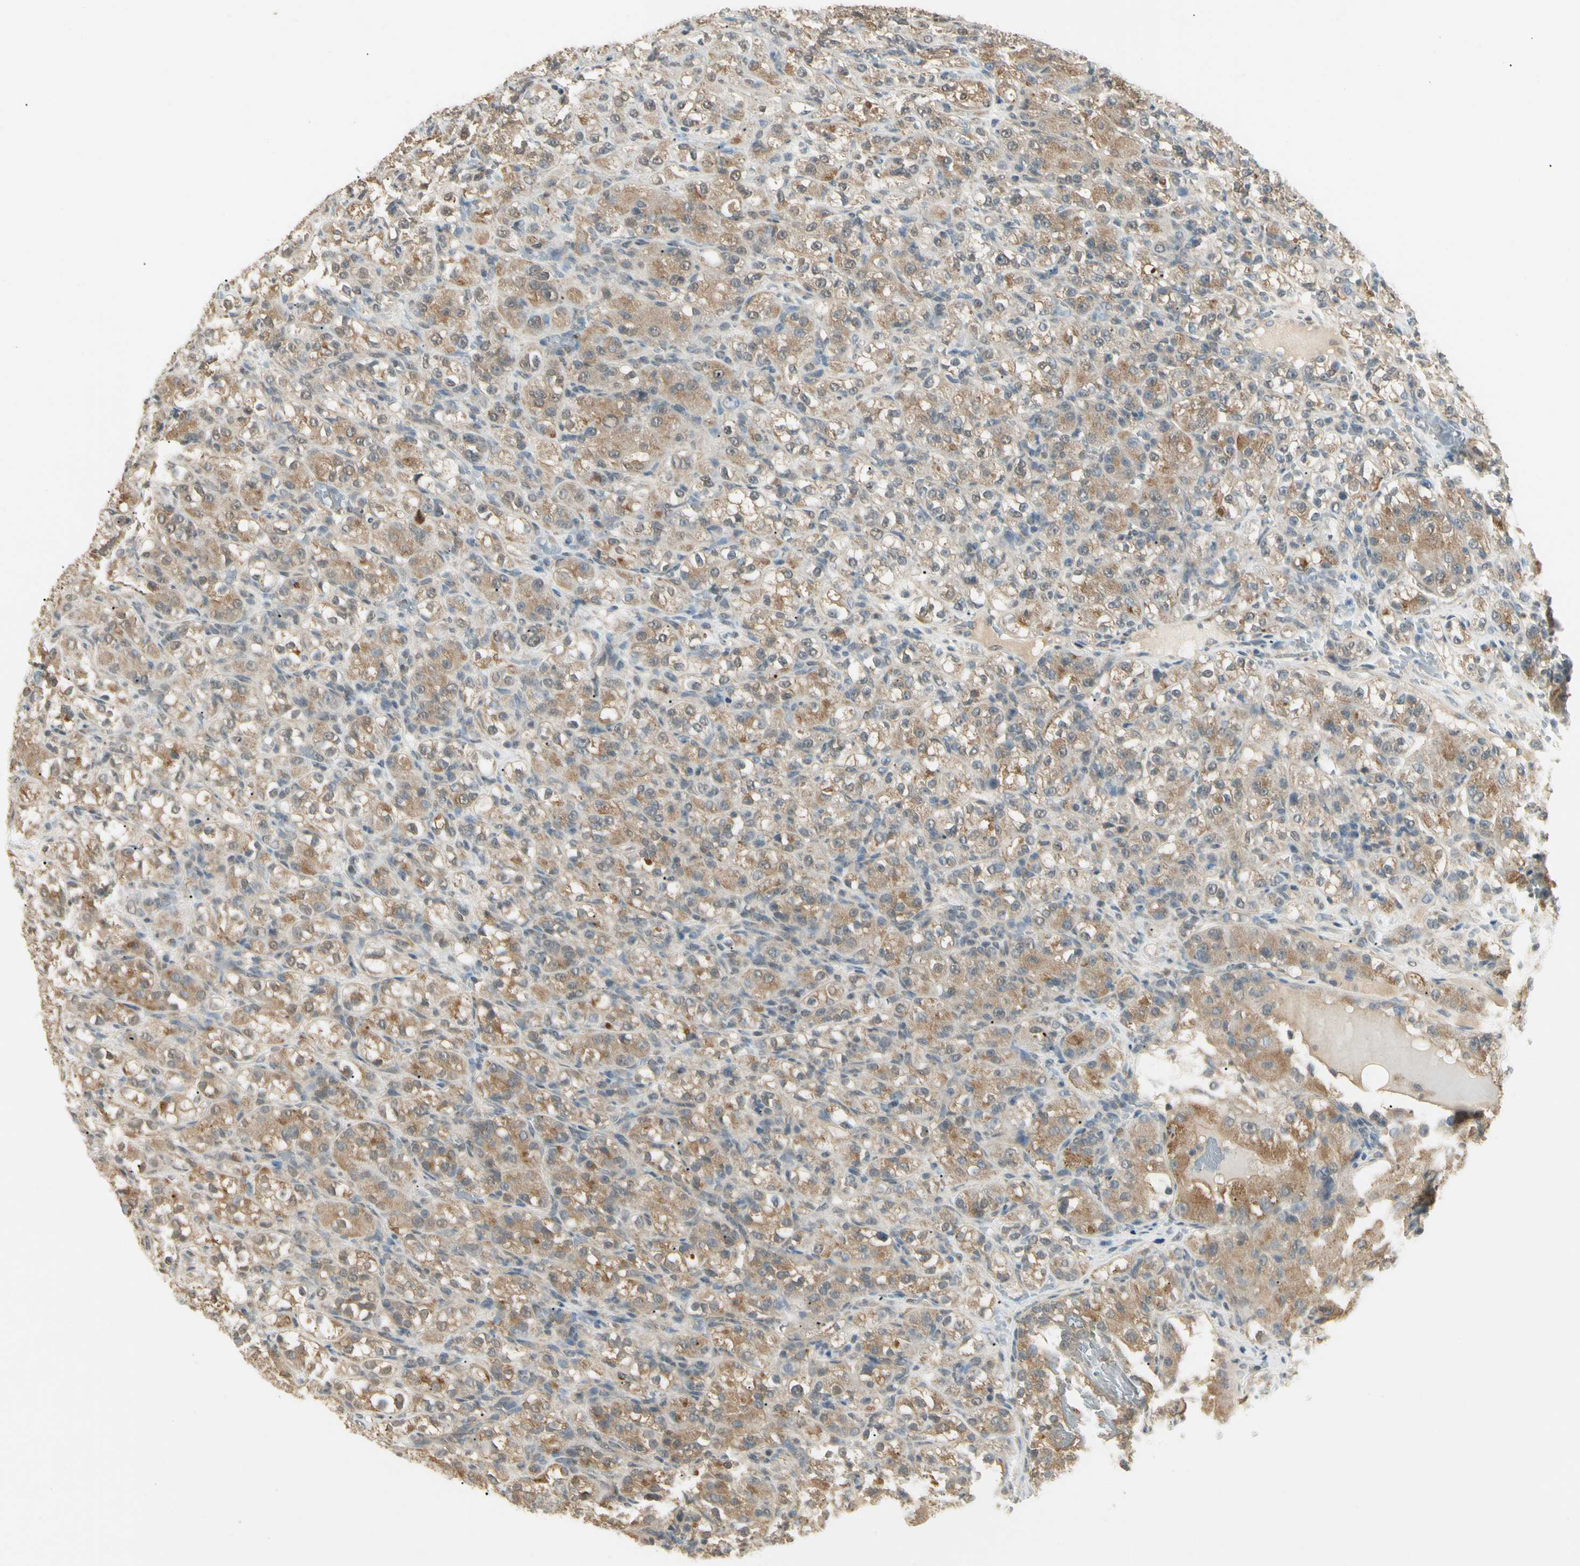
{"staining": {"intensity": "moderate", "quantity": ">75%", "location": "cytoplasmic/membranous"}, "tissue": "renal cancer", "cell_type": "Tumor cells", "image_type": "cancer", "snomed": [{"axis": "morphology", "description": "Normal tissue, NOS"}, {"axis": "morphology", "description": "Adenocarcinoma, NOS"}, {"axis": "topography", "description": "Kidney"}], "caption": "Protein expression analysis of human renal cancer reveals moderate cytoplasmic/membranous staining in approximately >75% of tumor cells.", "gene": "SGCA", "patient": {"sex": "male", "age": 61}}